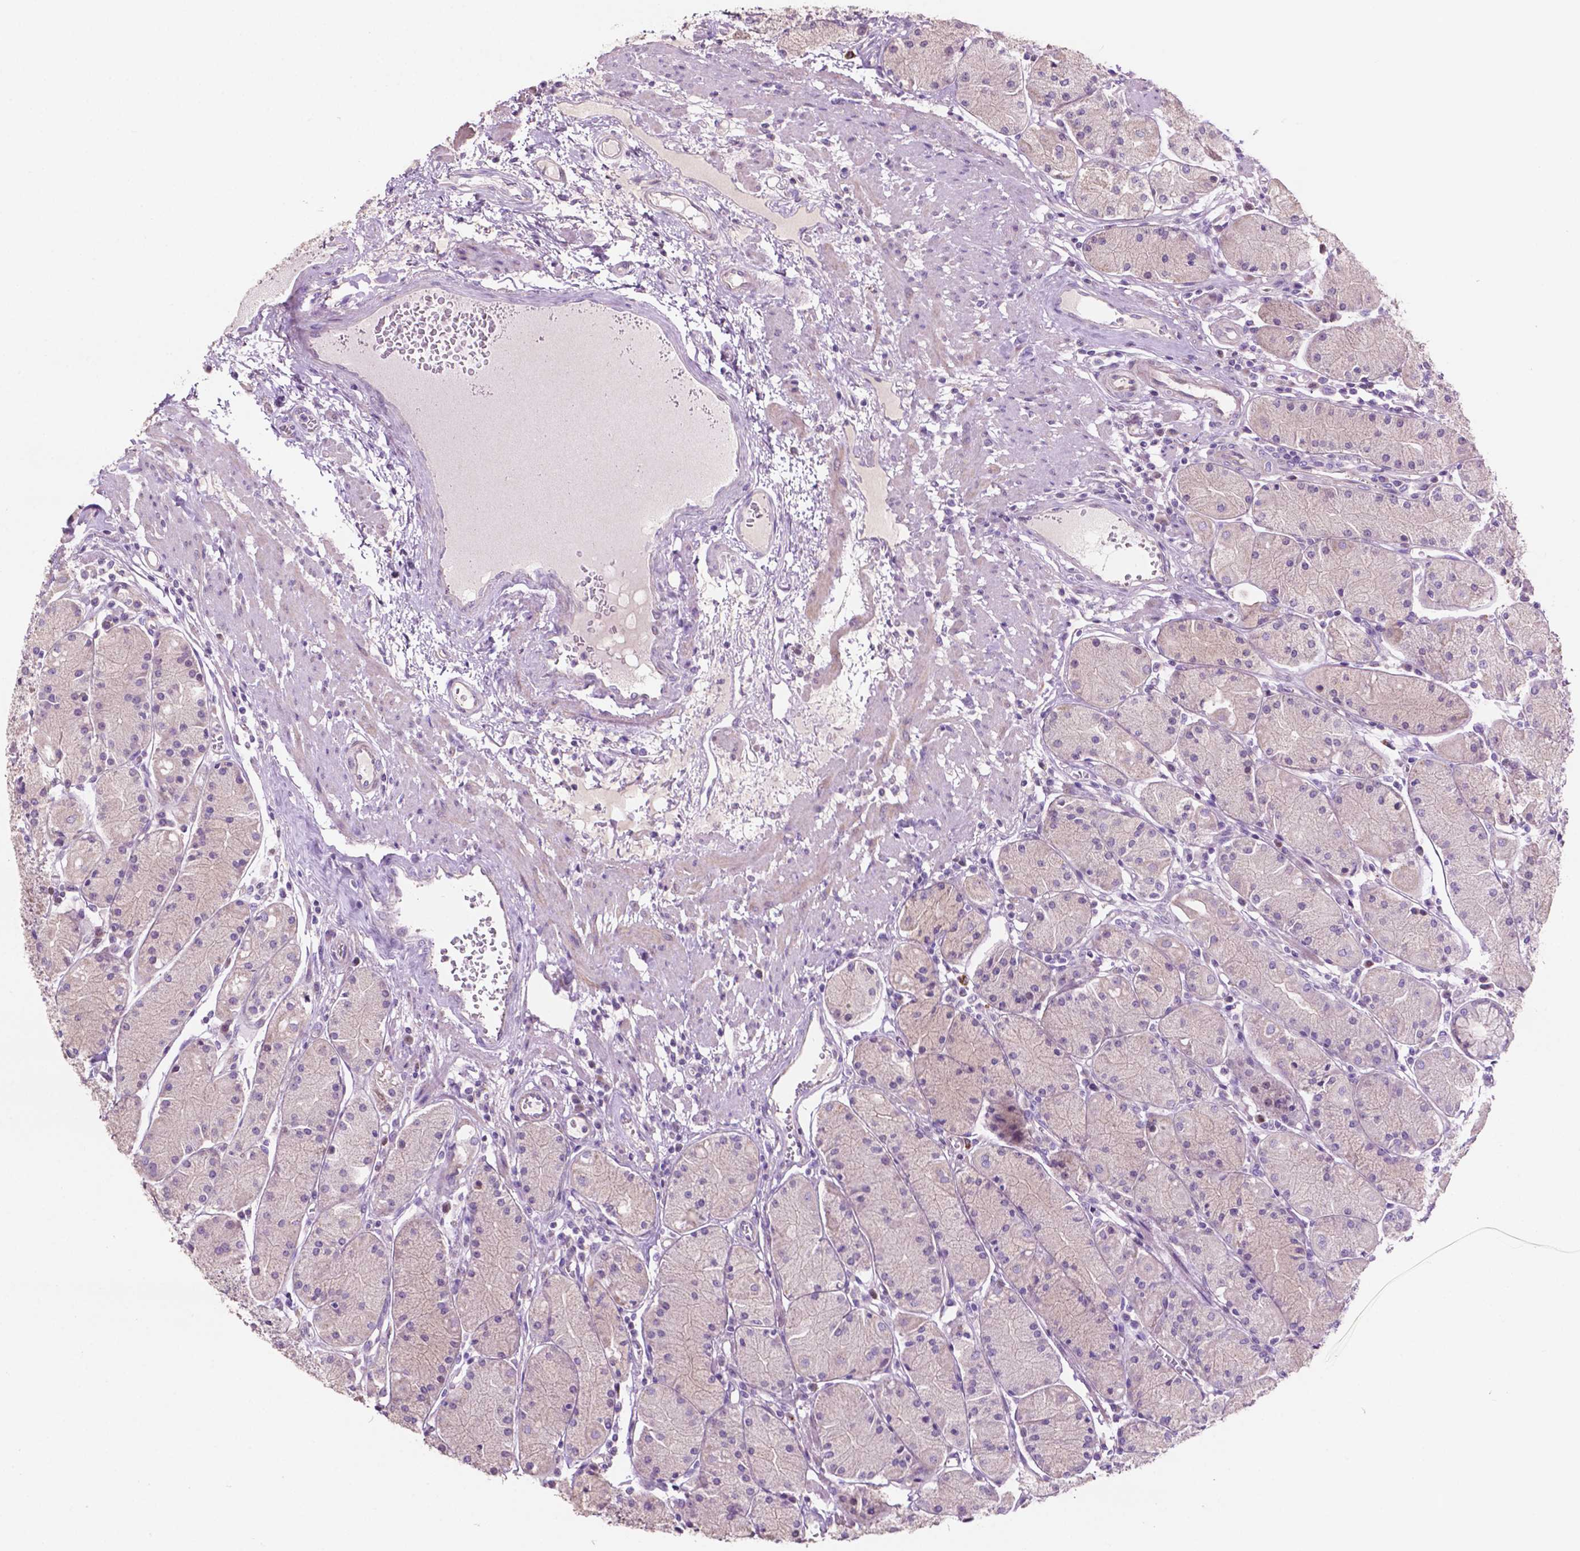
{"staining": {"intensity": "weak", "quantity": "<25%", "location": "cytoplasmic/membranous"}, "tissue": "stomach", "cell_type": "Glandular cells", "image_type": "normal", "snomed": [{"axis": "morphology", "description": "Normal tissue, NOS"}, {"axis": "topography", "description": "Stomach, upper"}], "caption": "Photomicrograph shows no significant protein staining in glandular cells of benign stomach. (Immunohistochemistry, brightfield microscopy, high magnification).", "gene": "CLDN17", "patient": {"sex": "male", "age": 69}}